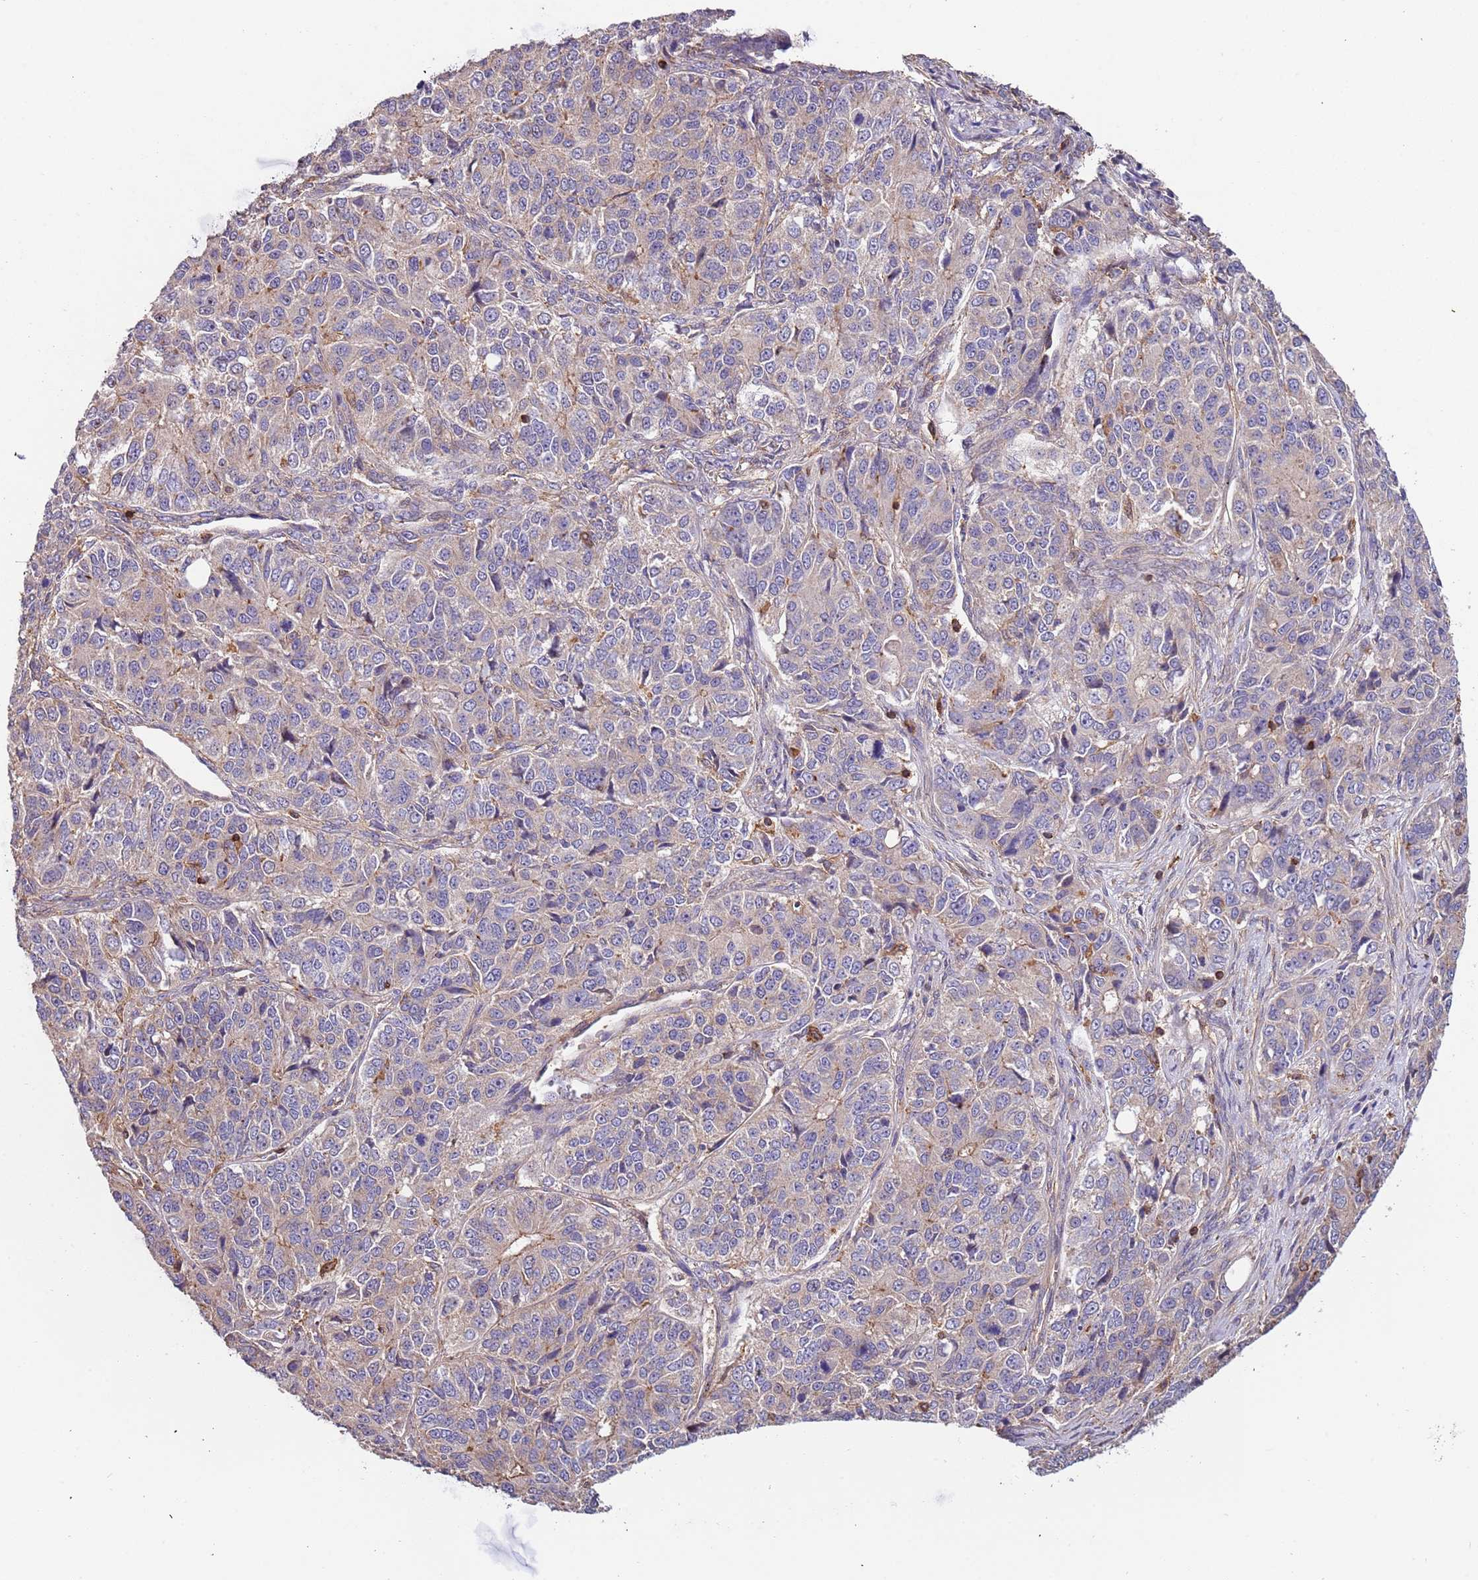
{"staining": {"intensity": "negative", "quantity": "none", "location": "none"}, "tissue": "ovarian cancer", "cell_type": "Tumor cells", "image_type": "cancer", "snomed": [{"axis": "morphology", "description": "Carcinoma, endometroid"}, {"axis": "topography", "description": "Ovary"}], "caption": "This is a photomicrograph of IHC staining of endometroid carcinoma (ovarian), which shows no staining in tumor cells.", "gene": "SYT4", "patient": {"sex": "female", "age": 51}}